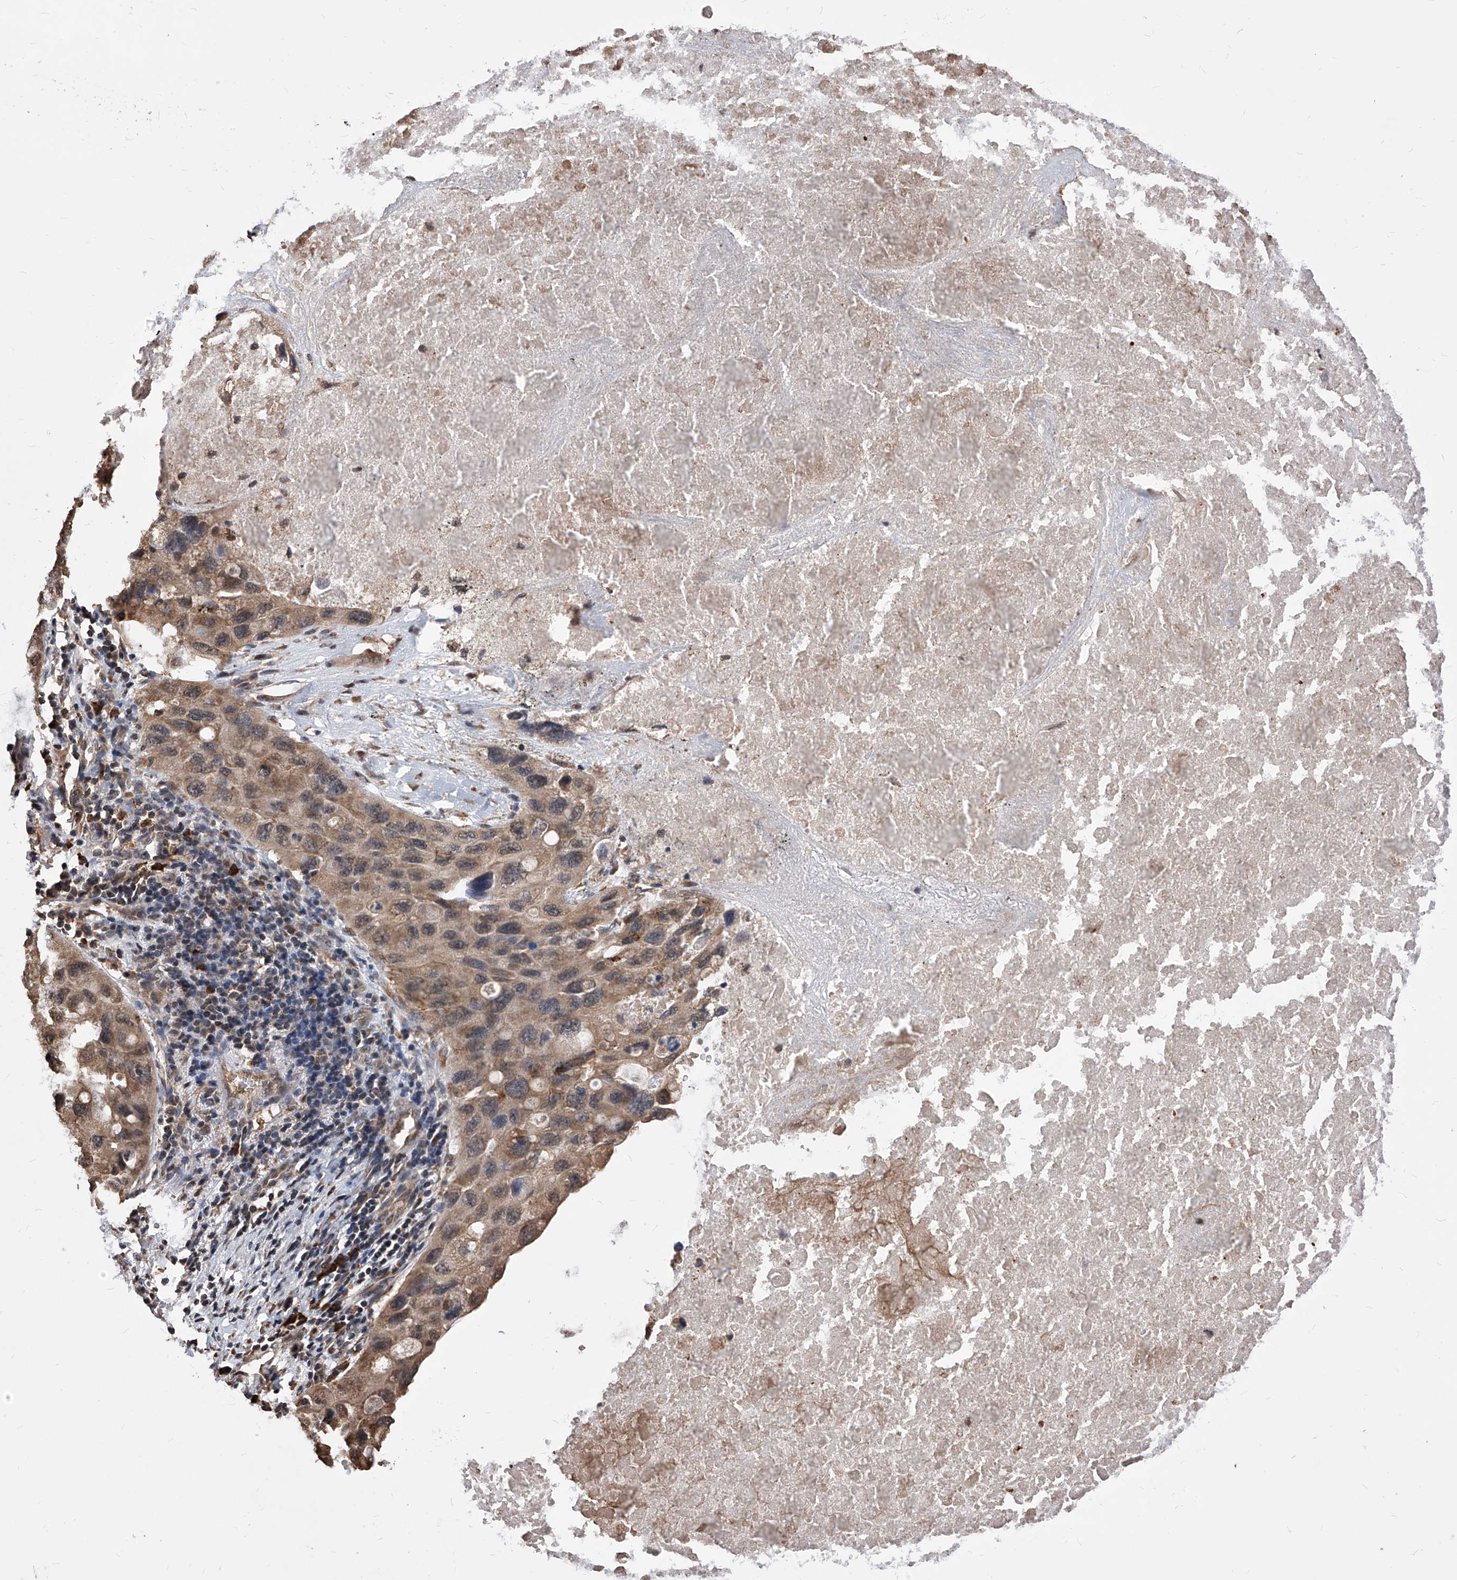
{"staining": {"intensity": "weak", "quantity": ">75%", "location": "cytoplasmic/membranous"}, "tissue": "lung cancer", "cell_type": "Tumor cells", "image_type": "cancer", "snomed": [{"axis": "morphology", "description": "Squamous cell carcinoma, NOS"}, {"axis": "topography", "description": "Lung"}], "caption": "Squamous cell carcinoma (lung) stained for a protein (brown) demonstrates weak cytoplasmic/membranous positive staining in about >75% of tumor cells.", "gene": "ID1", "patient": {"sex": "female", "age": 73}}